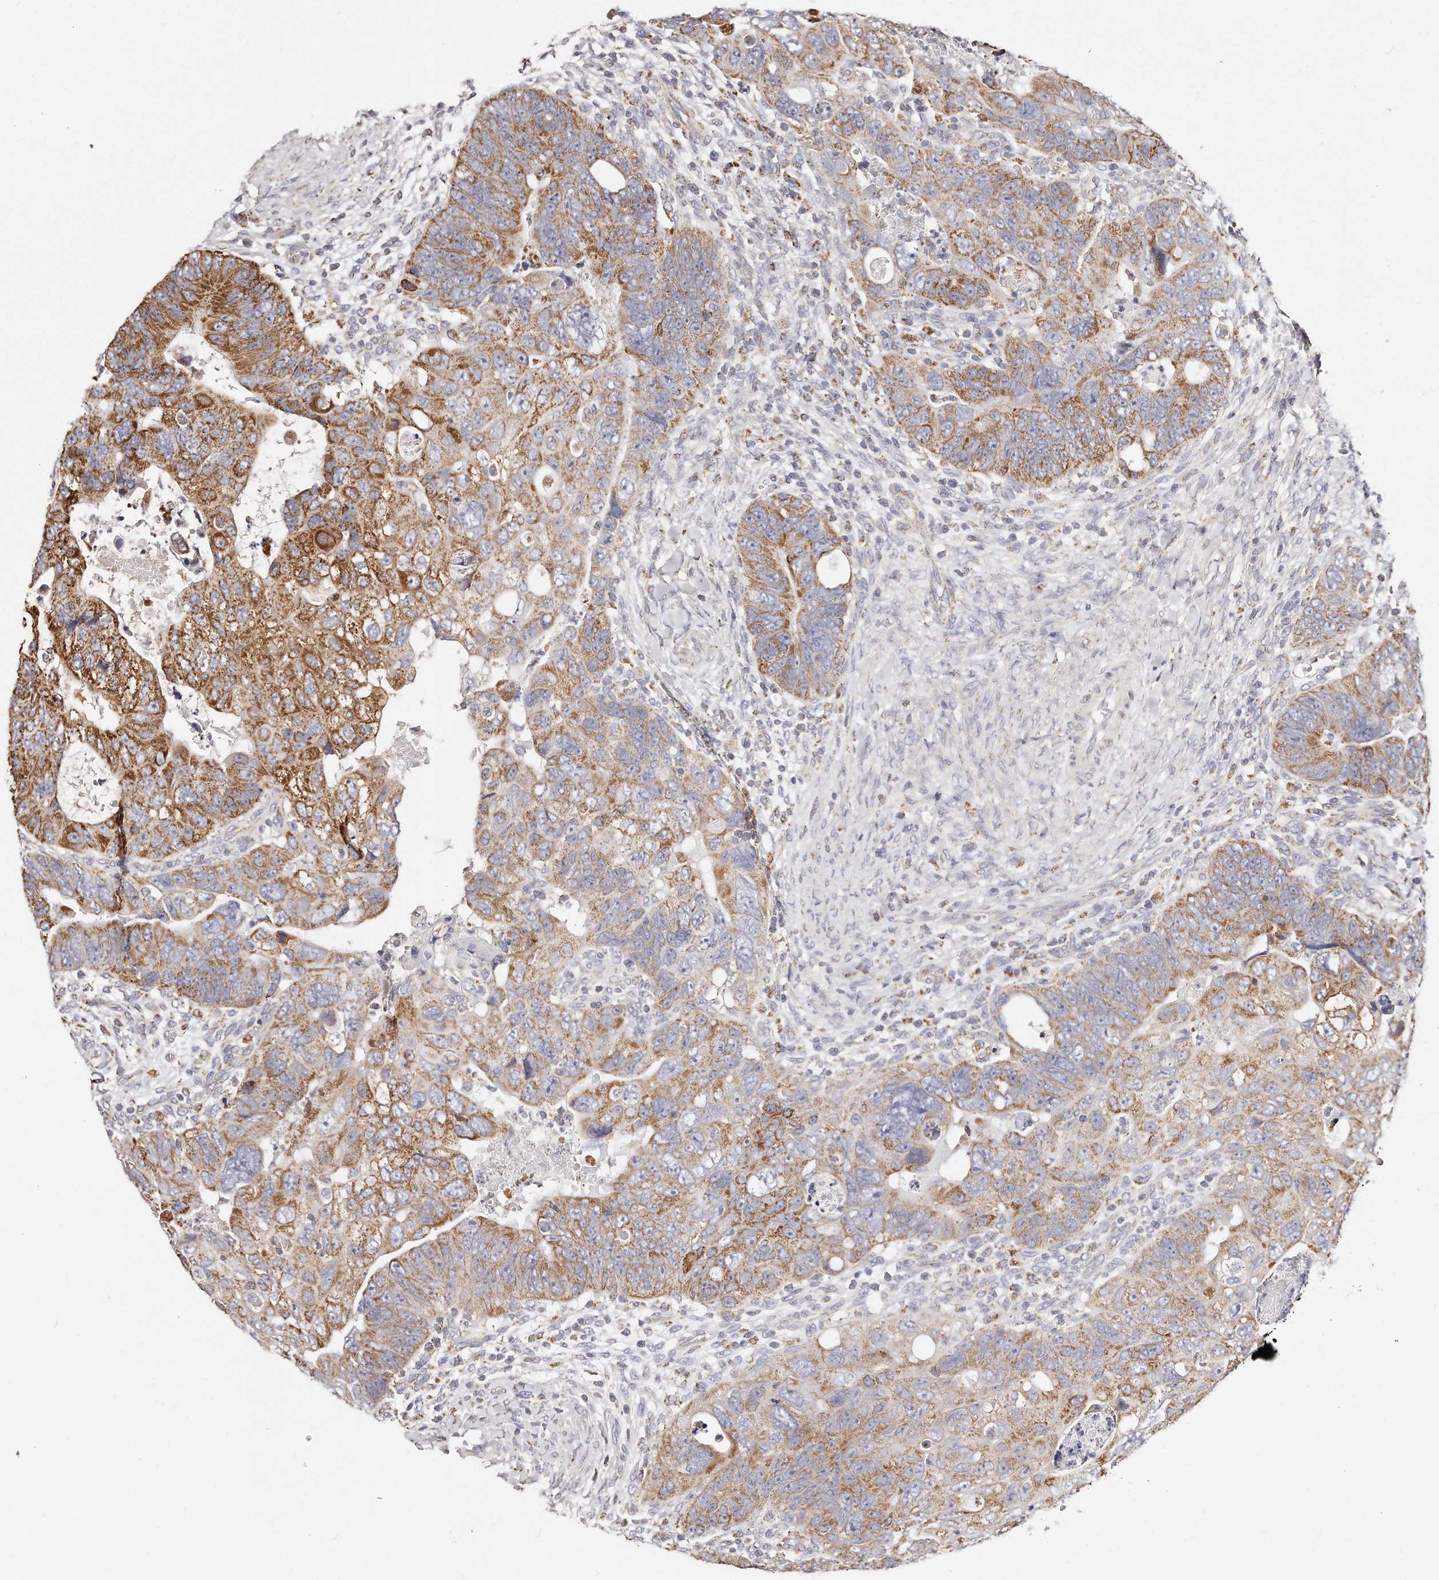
{"staining": {"intensity": "moderate", "quantity": ">75%", "location": "cytoplasmic/membranous"}, "tissue": "colorectal cancer", "cell_type": "Tumor cells", "image_type": "cancer", "snomed": [{"axis": "morphology", "description": "Adenocarcinoma, NOS"}, {"axis": "topography", "description": "Rectum"}], "caption": "Tumor cells show medium levels of moderate cytoplasmic/membranous expression in approximately >75% of cells in colorectal cancer (adenocarcinoma).", "gene": "RTKN", "patient": {"sex": "male", "age": 59}}